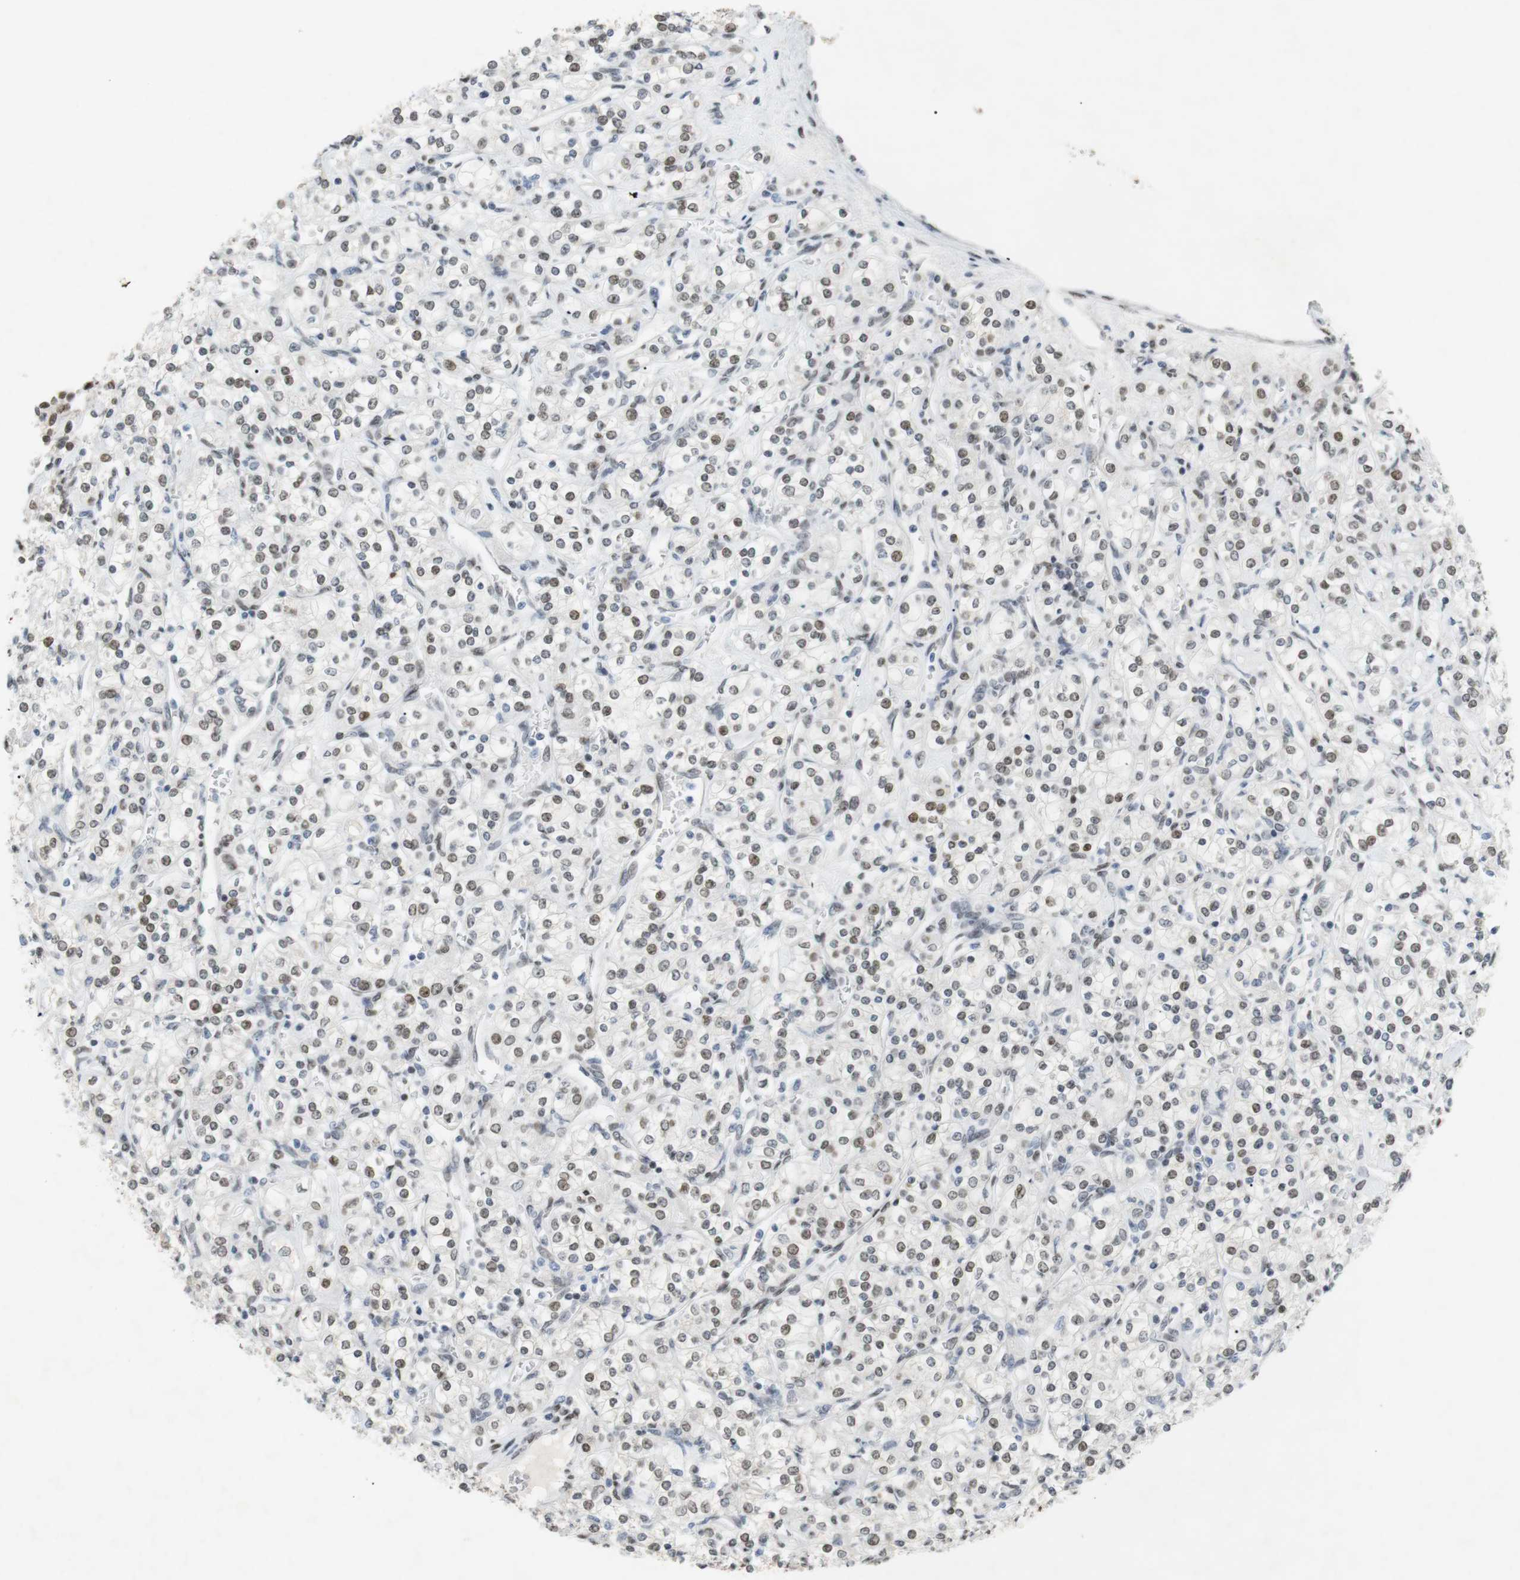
{"staining": {"intensity": "weak", "quantity": ">75%", "location": "nuclear"}, "tissue": "renal cancer", "cell_type": "Tumor cells", "image_type": "cancer", "snomed": [{"axis": "morphology", "description": "Adenocarcinoma, NOS"}, {"axis": "topography", "description": "Kidney"}], "caption": "This is an image of IHC staining of adenocarcinoma (renal), which shows weak staining in the nuclear of tumor cells.", "gene": "BMI1", "patient": {"sex": "male", "age": 77}}